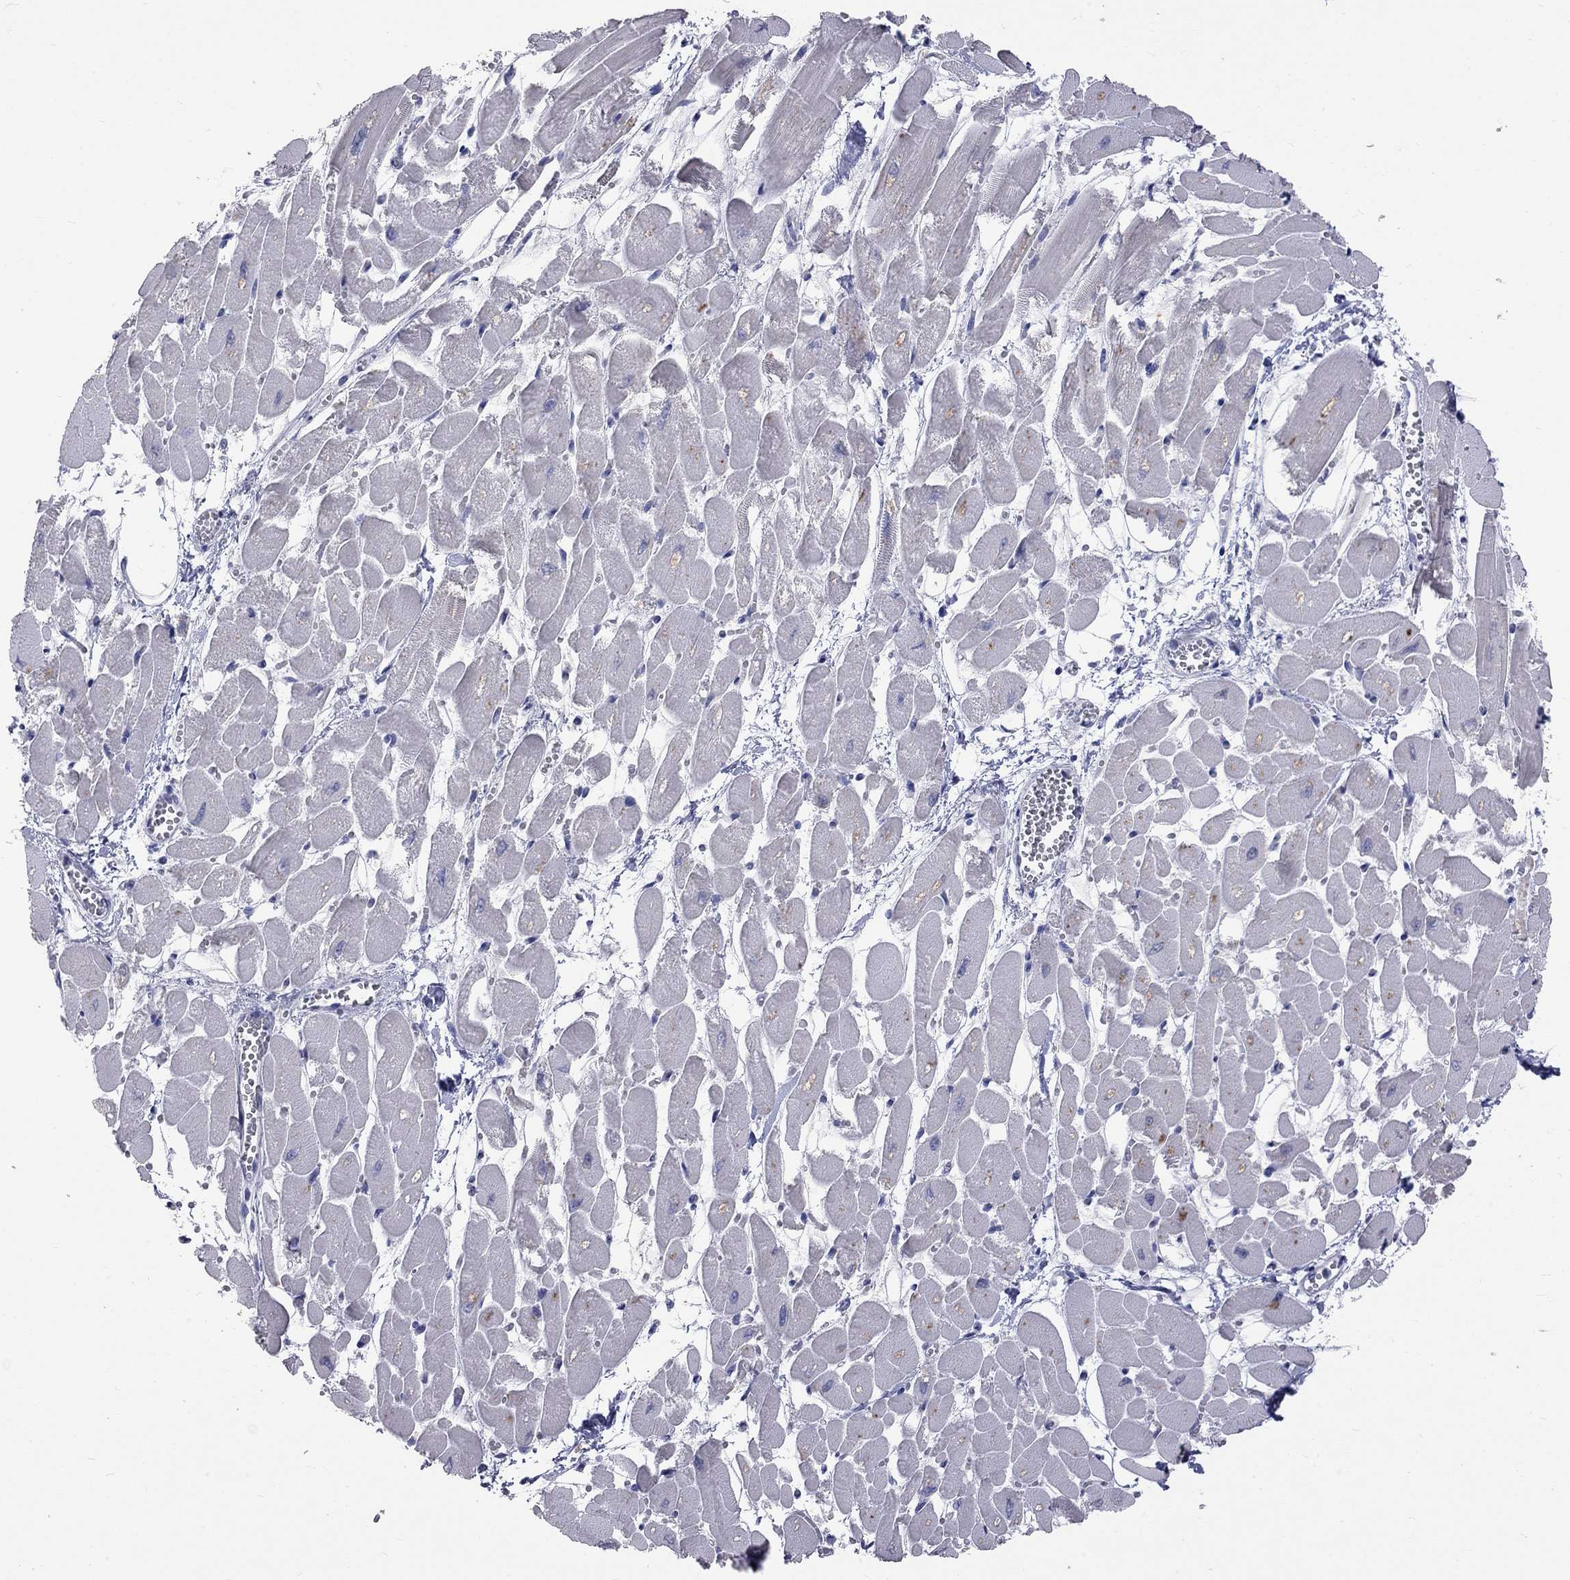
{"staining": {"intensity": "negative", "quantity": "none", "location": "none"}, "tissue": "heart muscle", "cell_type": "Cardiomyocytes", "image_type": "normal", "snomed": [{"axis": "morphology", "description": "Normal tissue, NOS"}, {"axis": "topography", "description": "Heart"}], "caption": "High power microscopy image of an IHC image of unremarkable heart muscle, revealing no significant positivity in cardiomyocytes.", "gene": "OPRK1", "patient": {"sex": "female", "age": 52}}